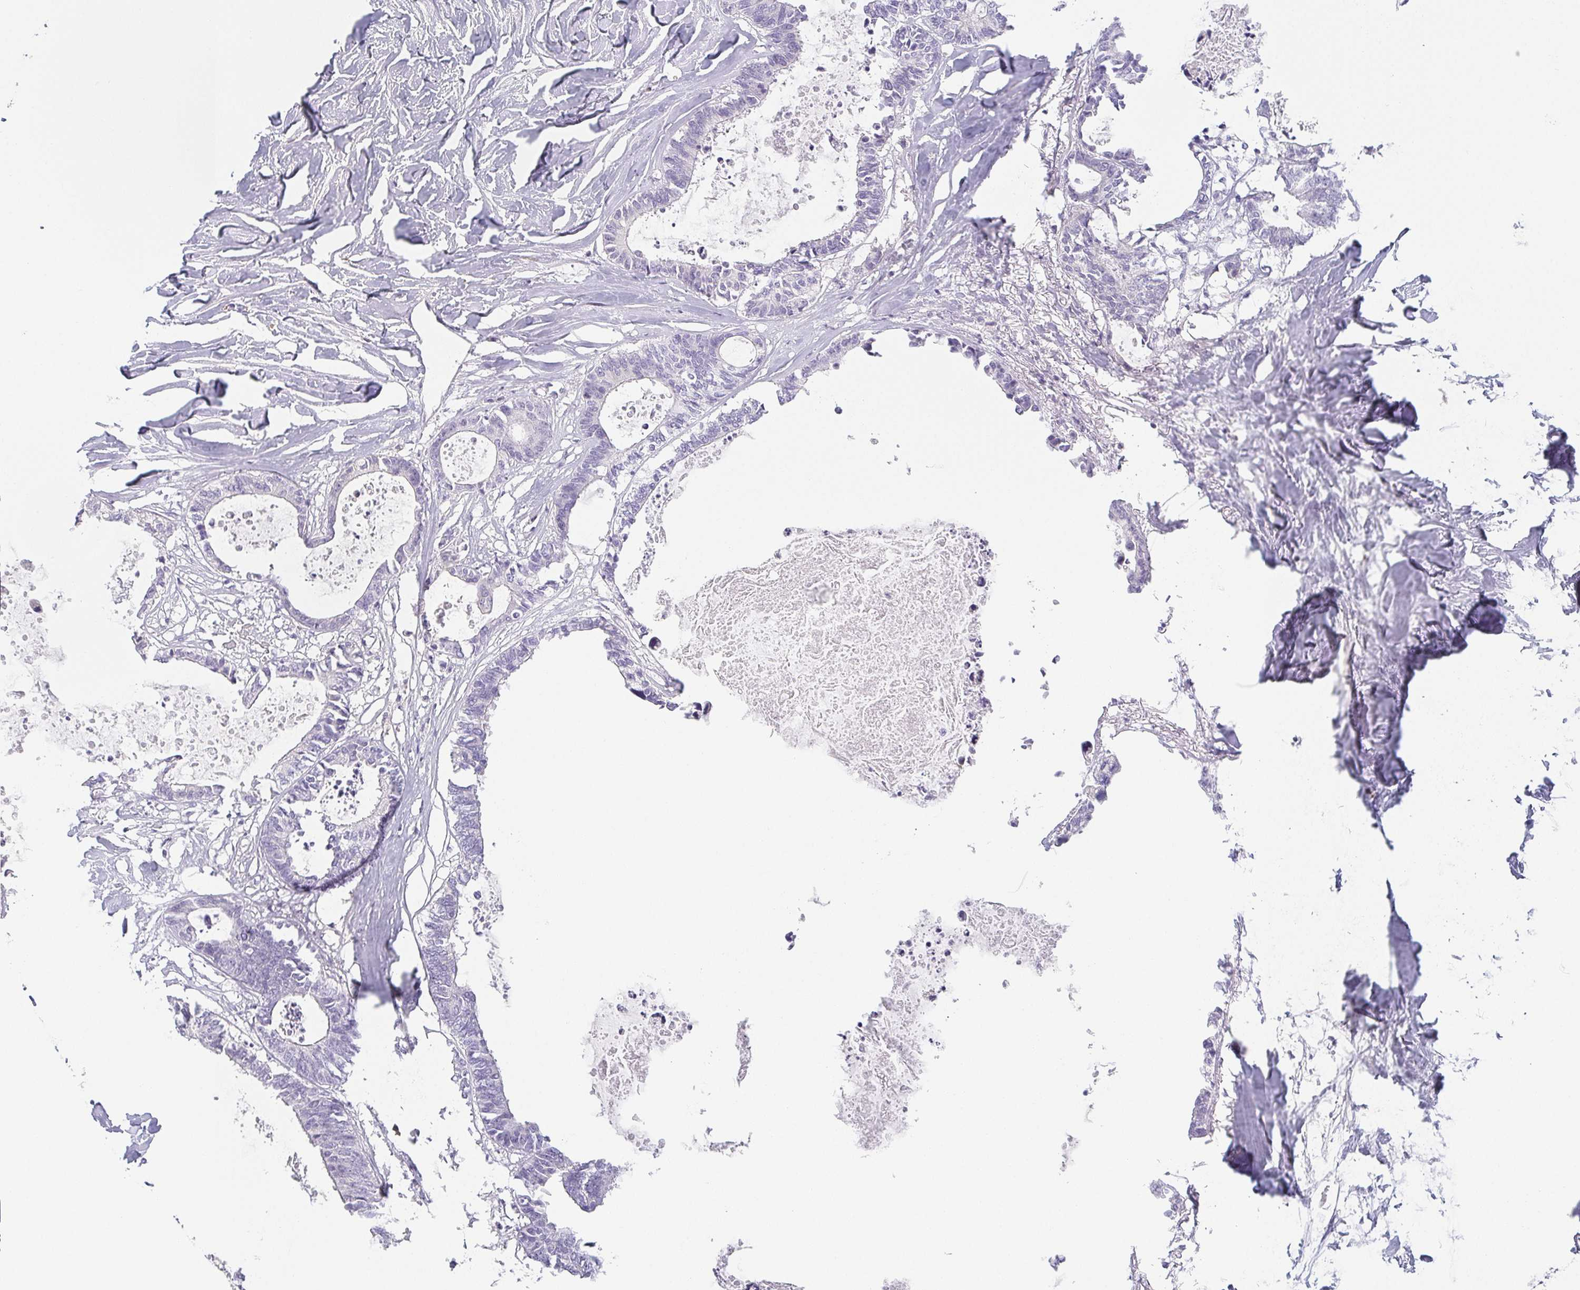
{"staining": {"intensity": "negative", "quantity": "none", "location": "none"}, "tissue": "colorectal cancer", "cell_type": "Tumor cells", "image_type": "cancer", "snomed": [{"axis": "morphology", "description": "Adenocarcinoma, NOS"}, {"axis": "topography", "description": "Colon"}, {"axis": "topography", "description": "Rectum"}], "caption": "Tumor cells are negative for brown protein staining in colorectal adenocarcinoma.", "gene": "PRR27", "patient": {"sex": "male", "age": 57}}